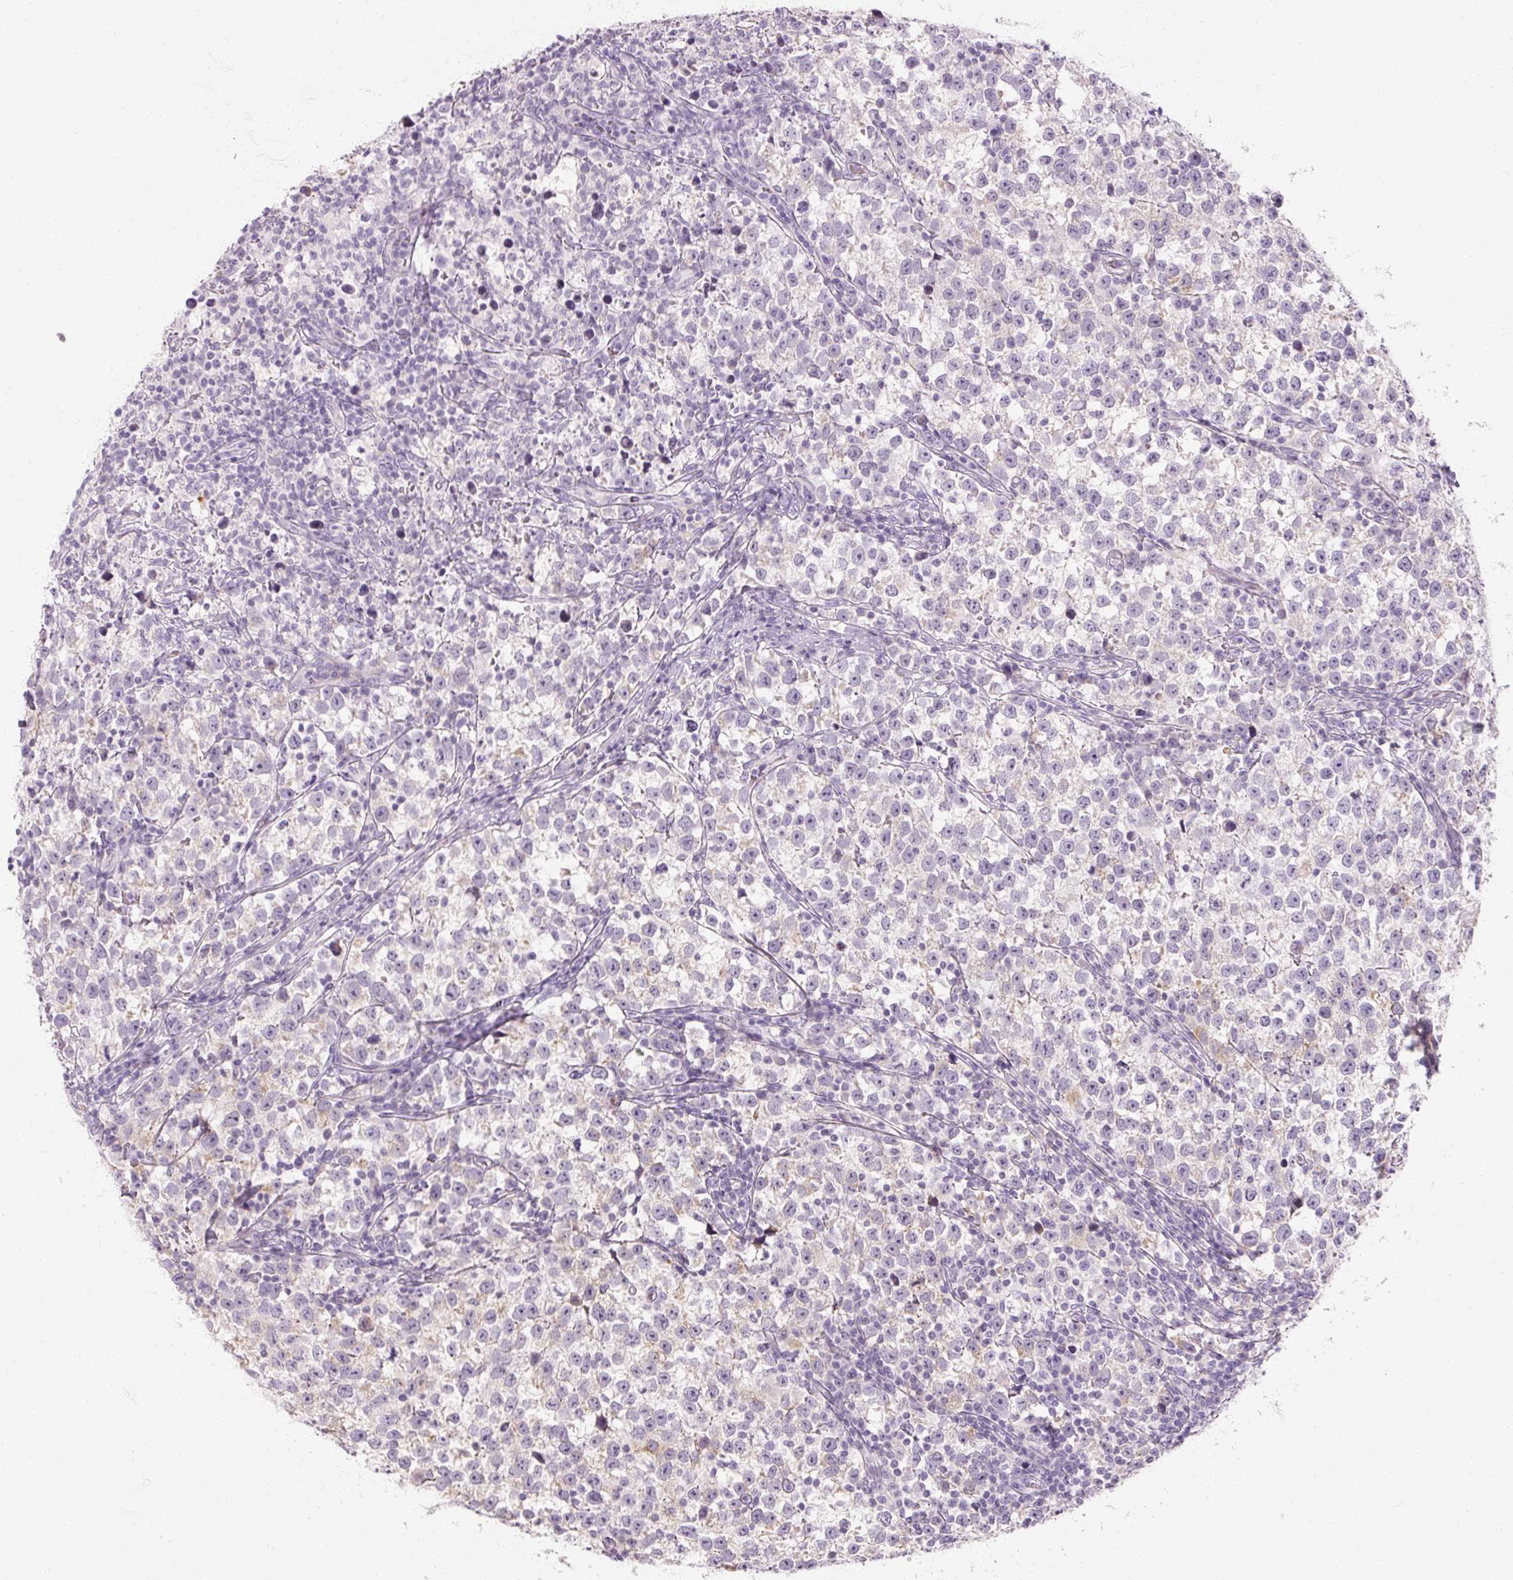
{"staining": {"intensity": "negative", "quantity": "none", "location": "none"}, "tissue": "testis cancer", "cell_type": "Tumor cells", "image_type": "cancer", "snomed": [{"axis": "morphology", "description": "Normal tissue, NOS"}, {"axis": "morphology", "description": "Seminoma, NOS"}, {"axis": "topography", "description": "Testis"}], "caption": "The immunohistochemistry (IHC) image has no significant staining in tumor cells of testis cancer (seminoma) tissue.", "gene": "NFE2L3", "patient": {"sex": "male", "age": 43}}